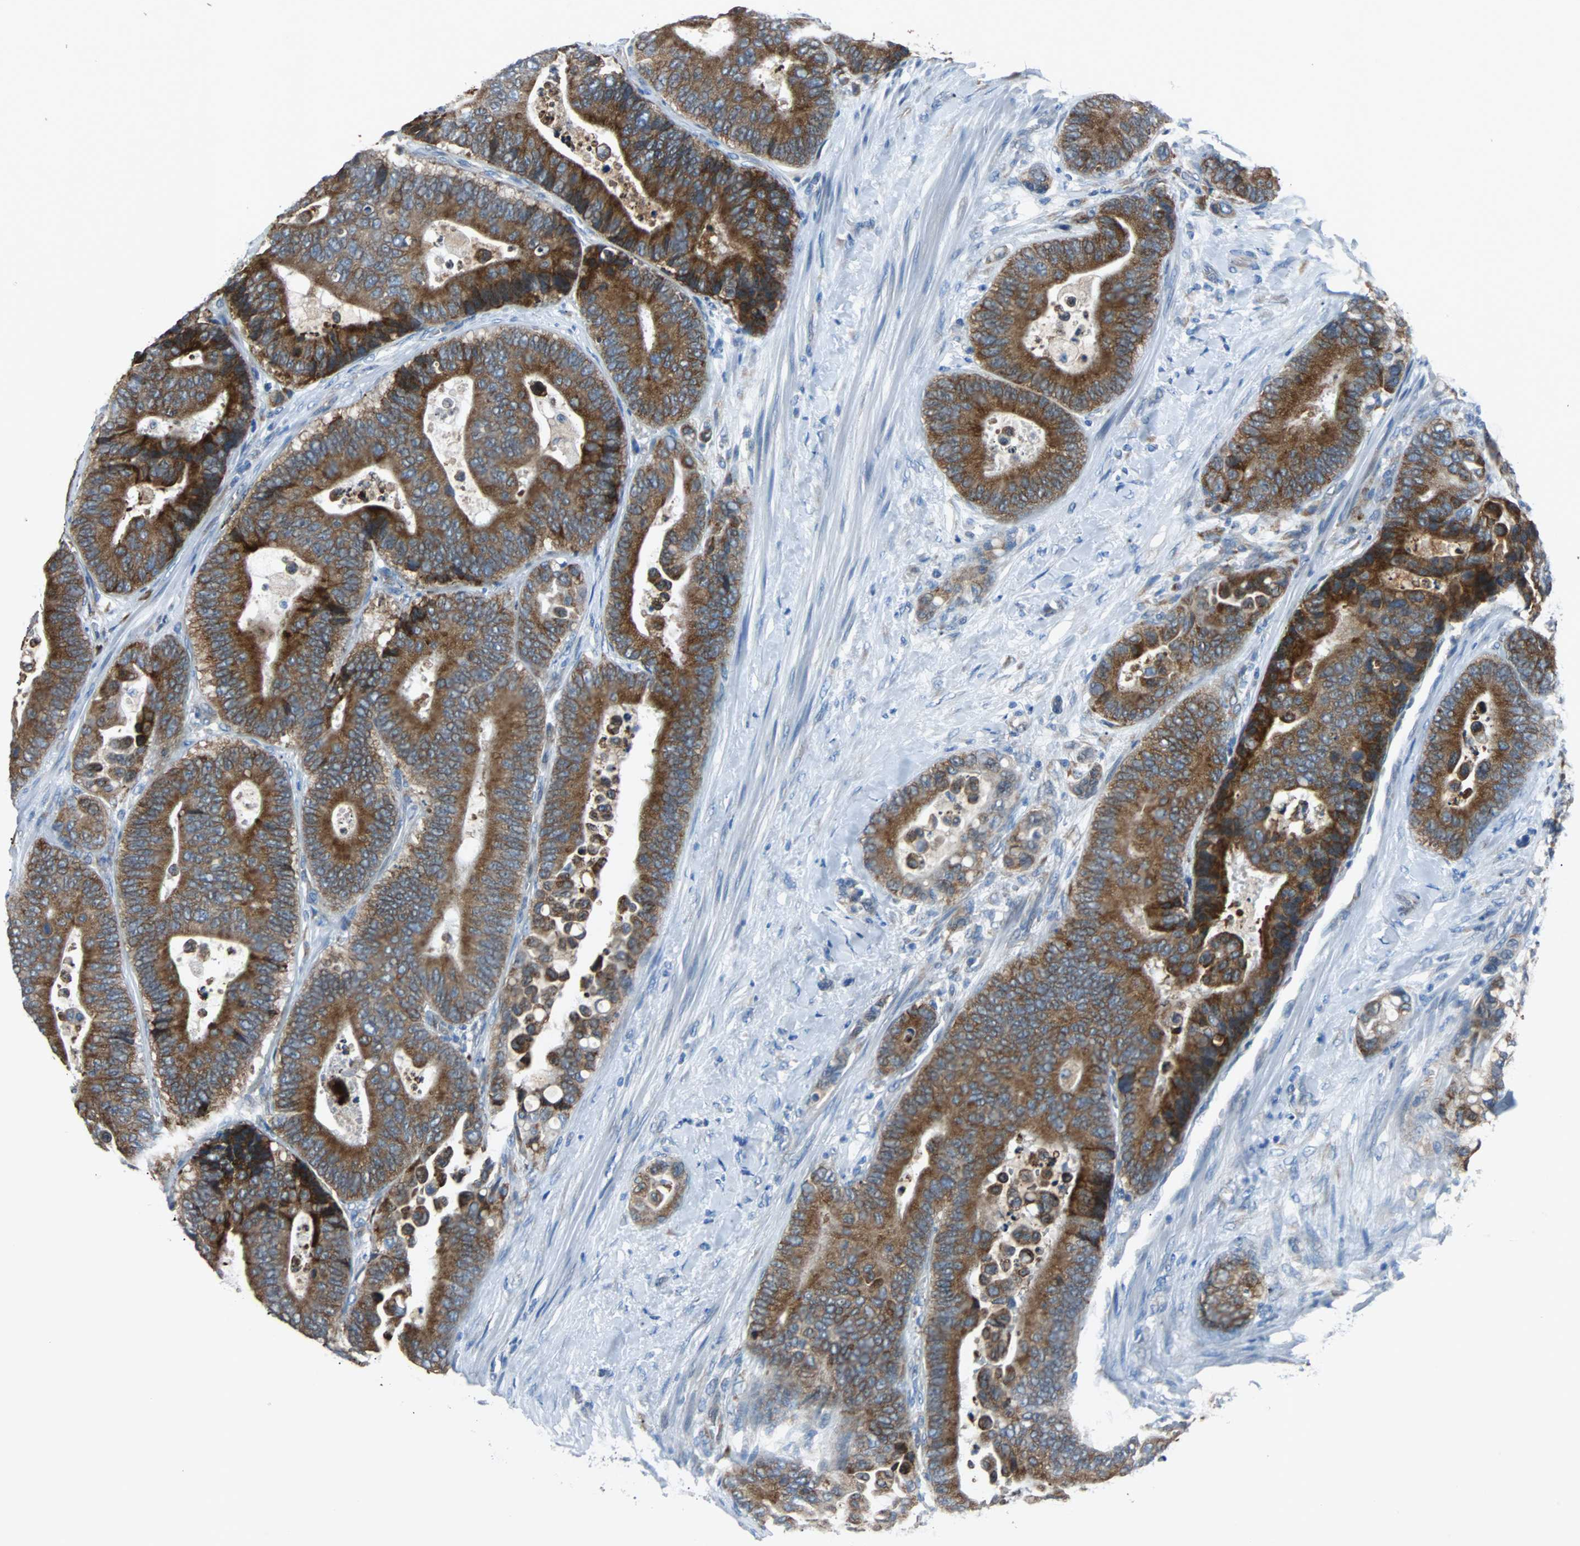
{"staining": {"intensity": "moderate", "quantity": ">75%", "location": "cytoplasmic/membranous"}, "tissue": "colorectal cancer", "cell_type": "Tumor cells", "image_type": "cancer", "snomed": [{"axis": "morphology", "description": "Normal tissue, NOS"}, {"axis": "morphology", "description": "Adenocarcinoma, NOS"}, {"axis": "topography", "description": "Colon"}], "caption": "Immunohistochemical staining of human colorectal cancer (adenocarcinoma) displays medium levels of moderate cytoplasmic/membranous staining in approximately >75% of tumor cells.", "gene": "PDIA4", "patient": {"sex": "male", "age": 82}}